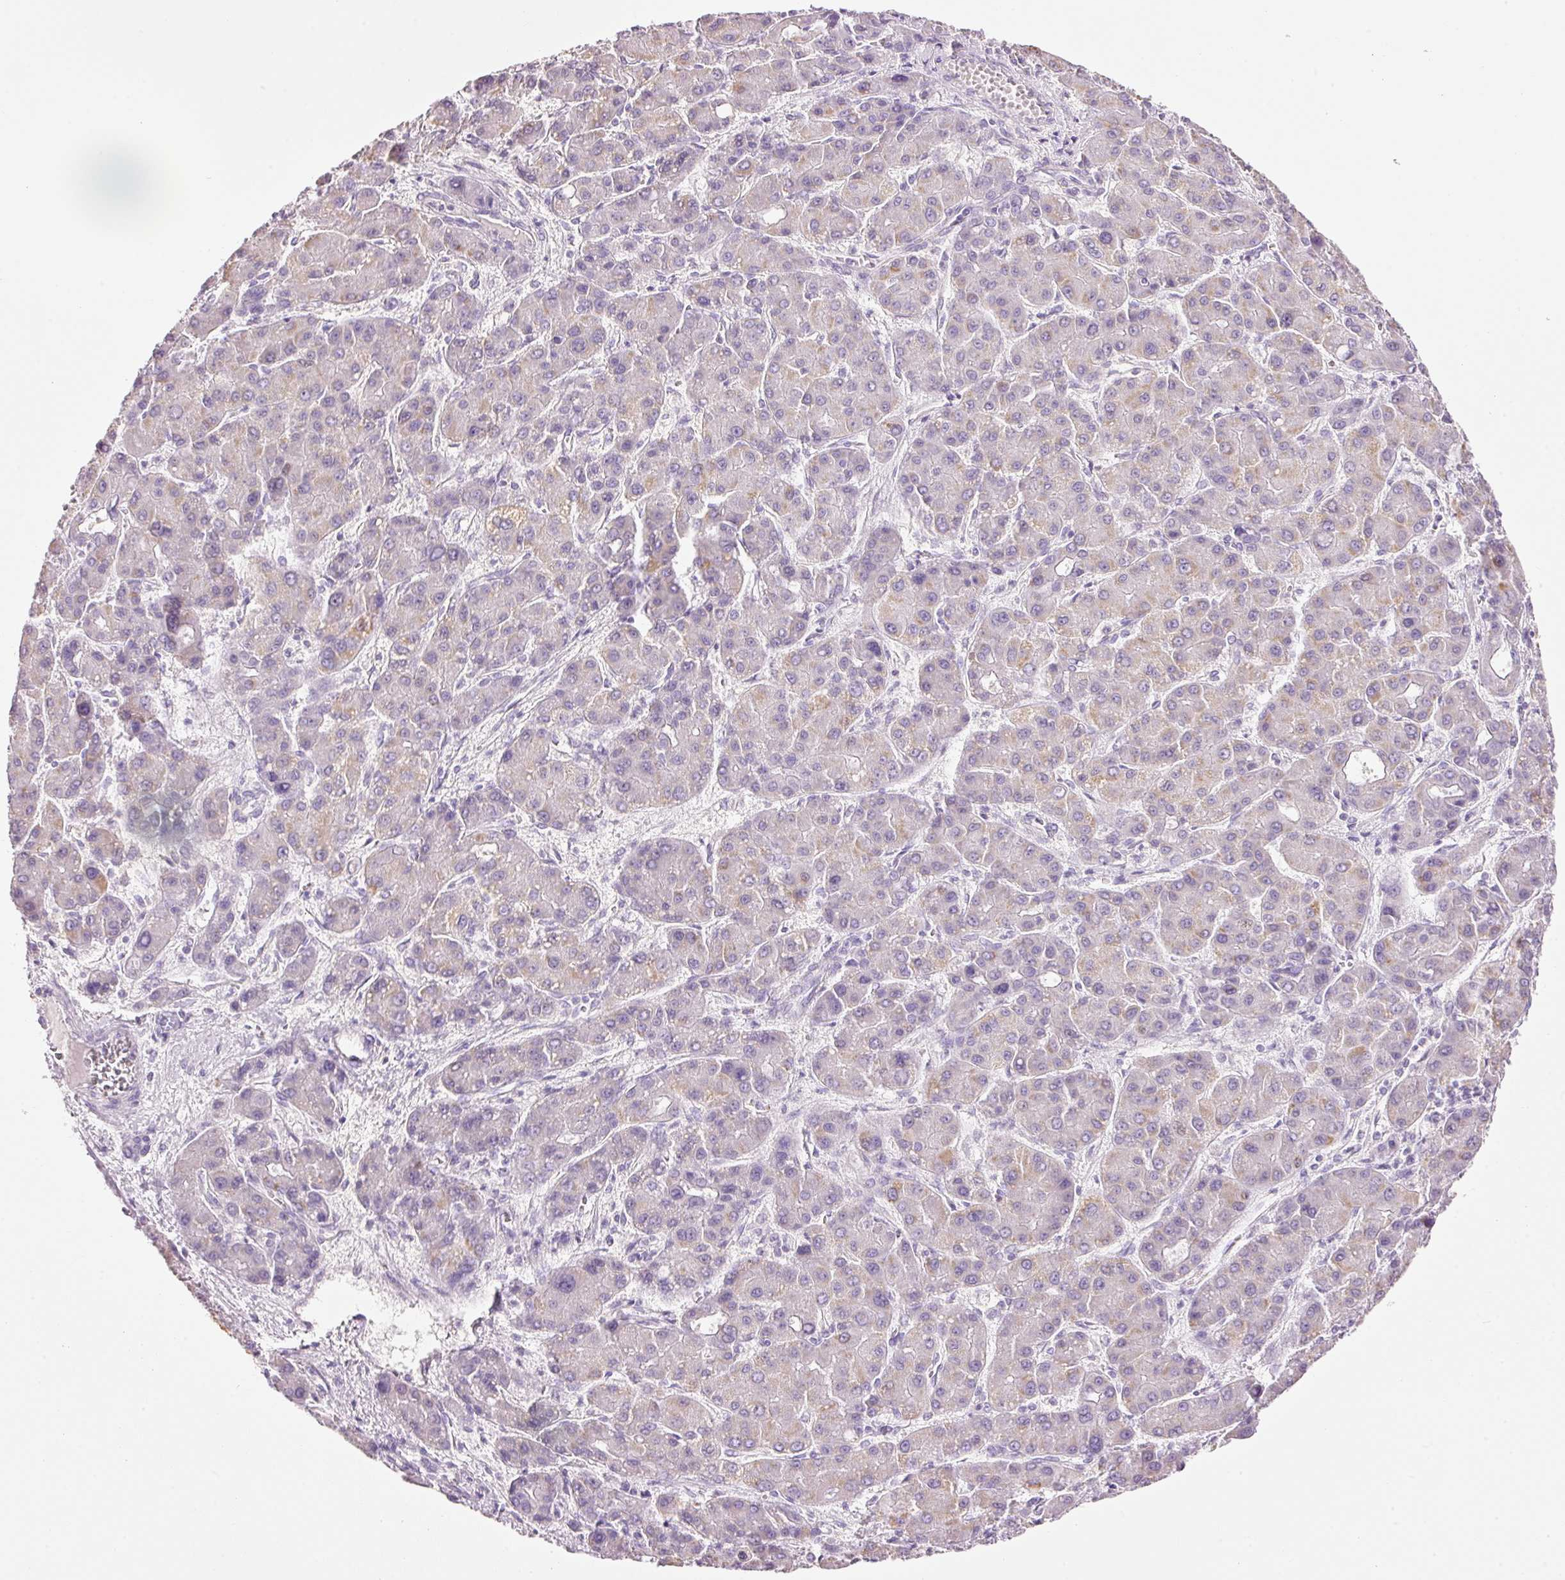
{"staining": {"intensity": "negative", "quantity": "none", "location": "none"}, "tissue": "liver cancer", "cell_type": "Tumor cells", "image_type": "cancer", "snomed": [{"axis": "morphology", "description": "Carcinoma, Hepatocellular, NOS"}, {"axis": "topography", "description": "Liver"}], "caption": "High power microscopy histopathology image of an IHC image of liver hepatocellular carcinoma, revealing no significant expression in tumor cells. Brightfield microscopy of IHC stained with DAB (3,3'-diaminobenzidine) (brown) and hematoxylin (blue), captured at high magnification.", "gene": "CARD16", "patient": {"sex": "male", "age": 55}}